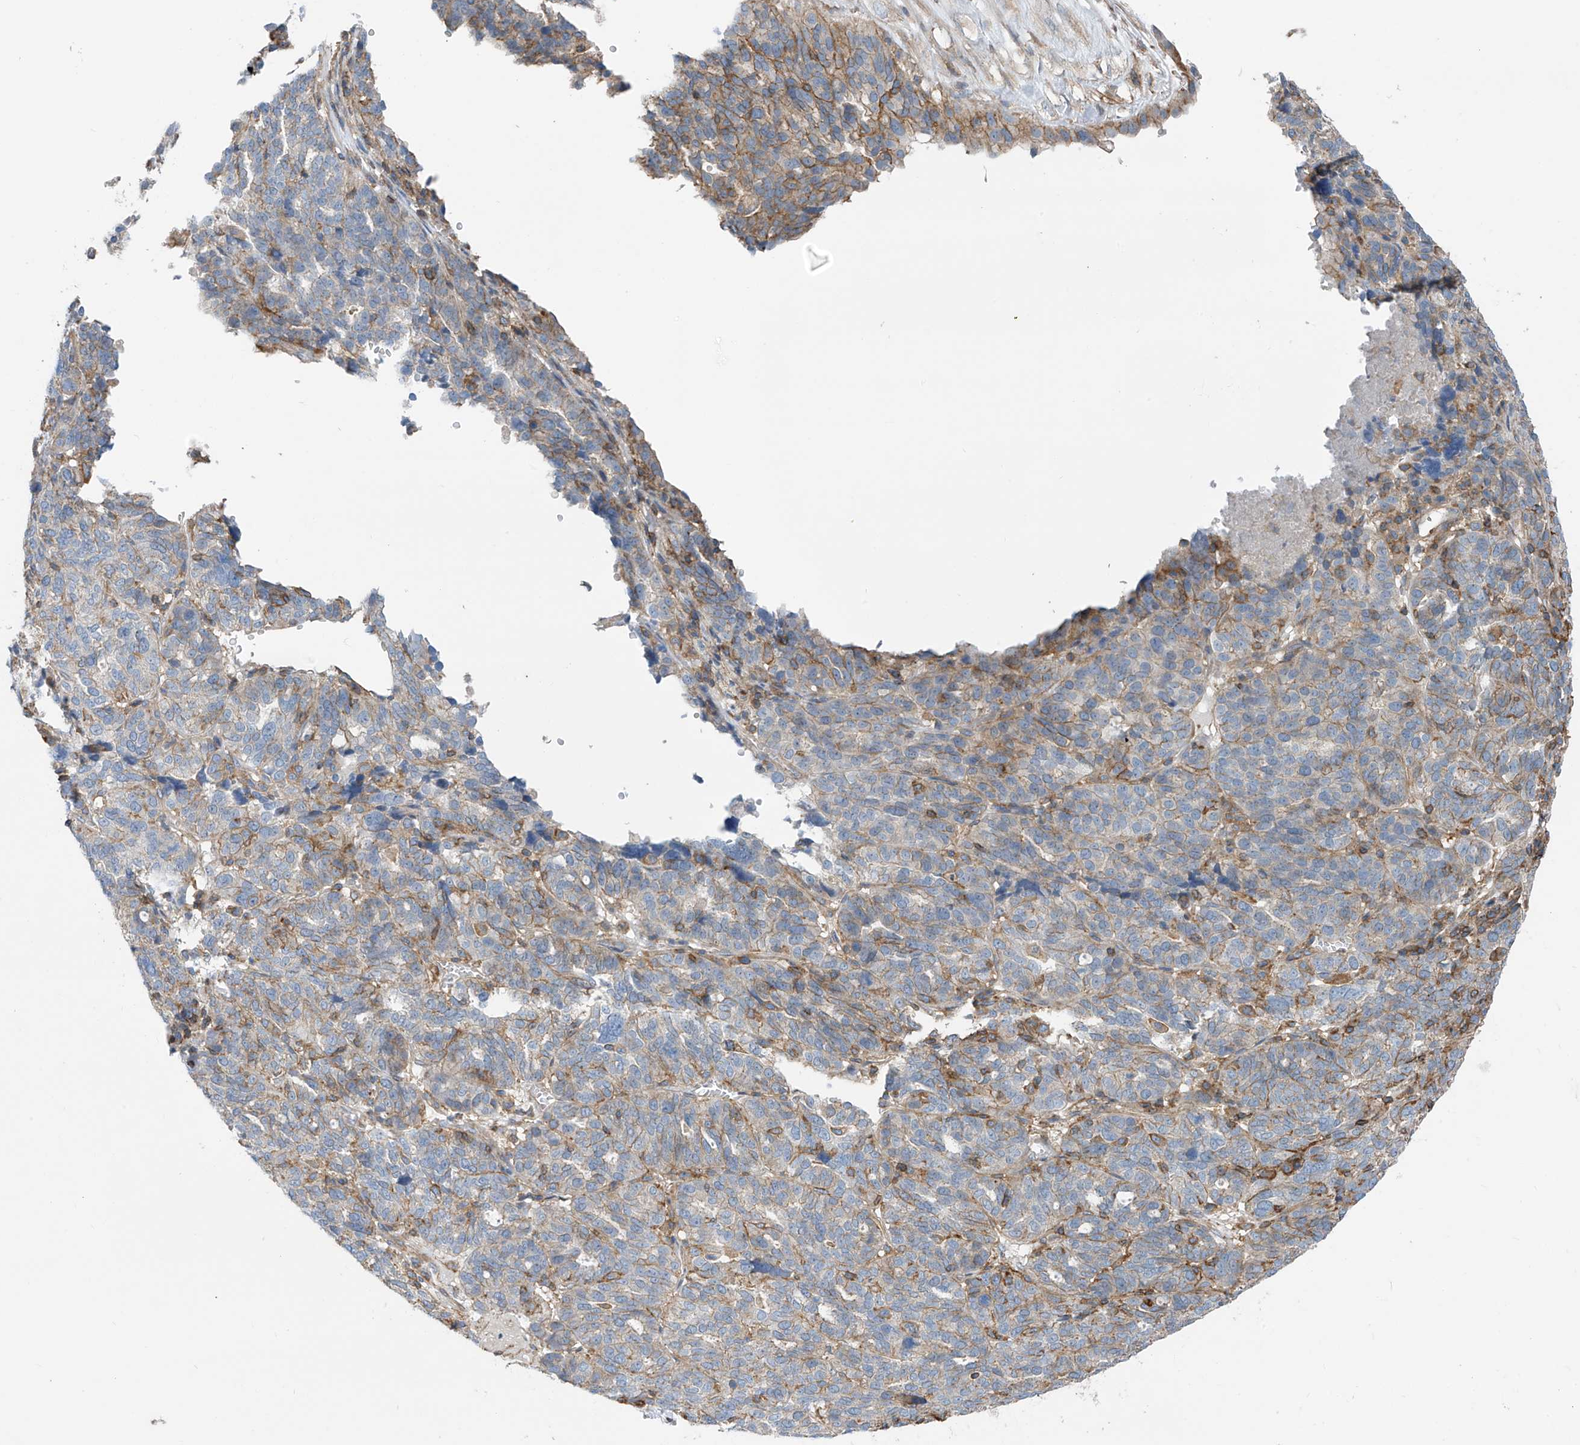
{"staining": {"intensity": "moderate", "quantity": "25%-75%", "location": "cytoplasmic/membranous"}, "tissue": "ovarian cancer", "cell_type": "Tumor cells", "image_type": "cancer", "snomed": [{"axis": "morphology", "description": "Cystadenocarcinoma, serous, NOS"}, {"axis": "topography", "description": "Ovary"}], "caption": "This image exhibits IHC staining of human ovarian serous cystadenocarcinoma, with medium moderate cytoplasmic/membranous expression in approximately 25%-75% of tumor cells.", "gene": "SLC1A5", "patient": {"sex": "female", "age": 59}}